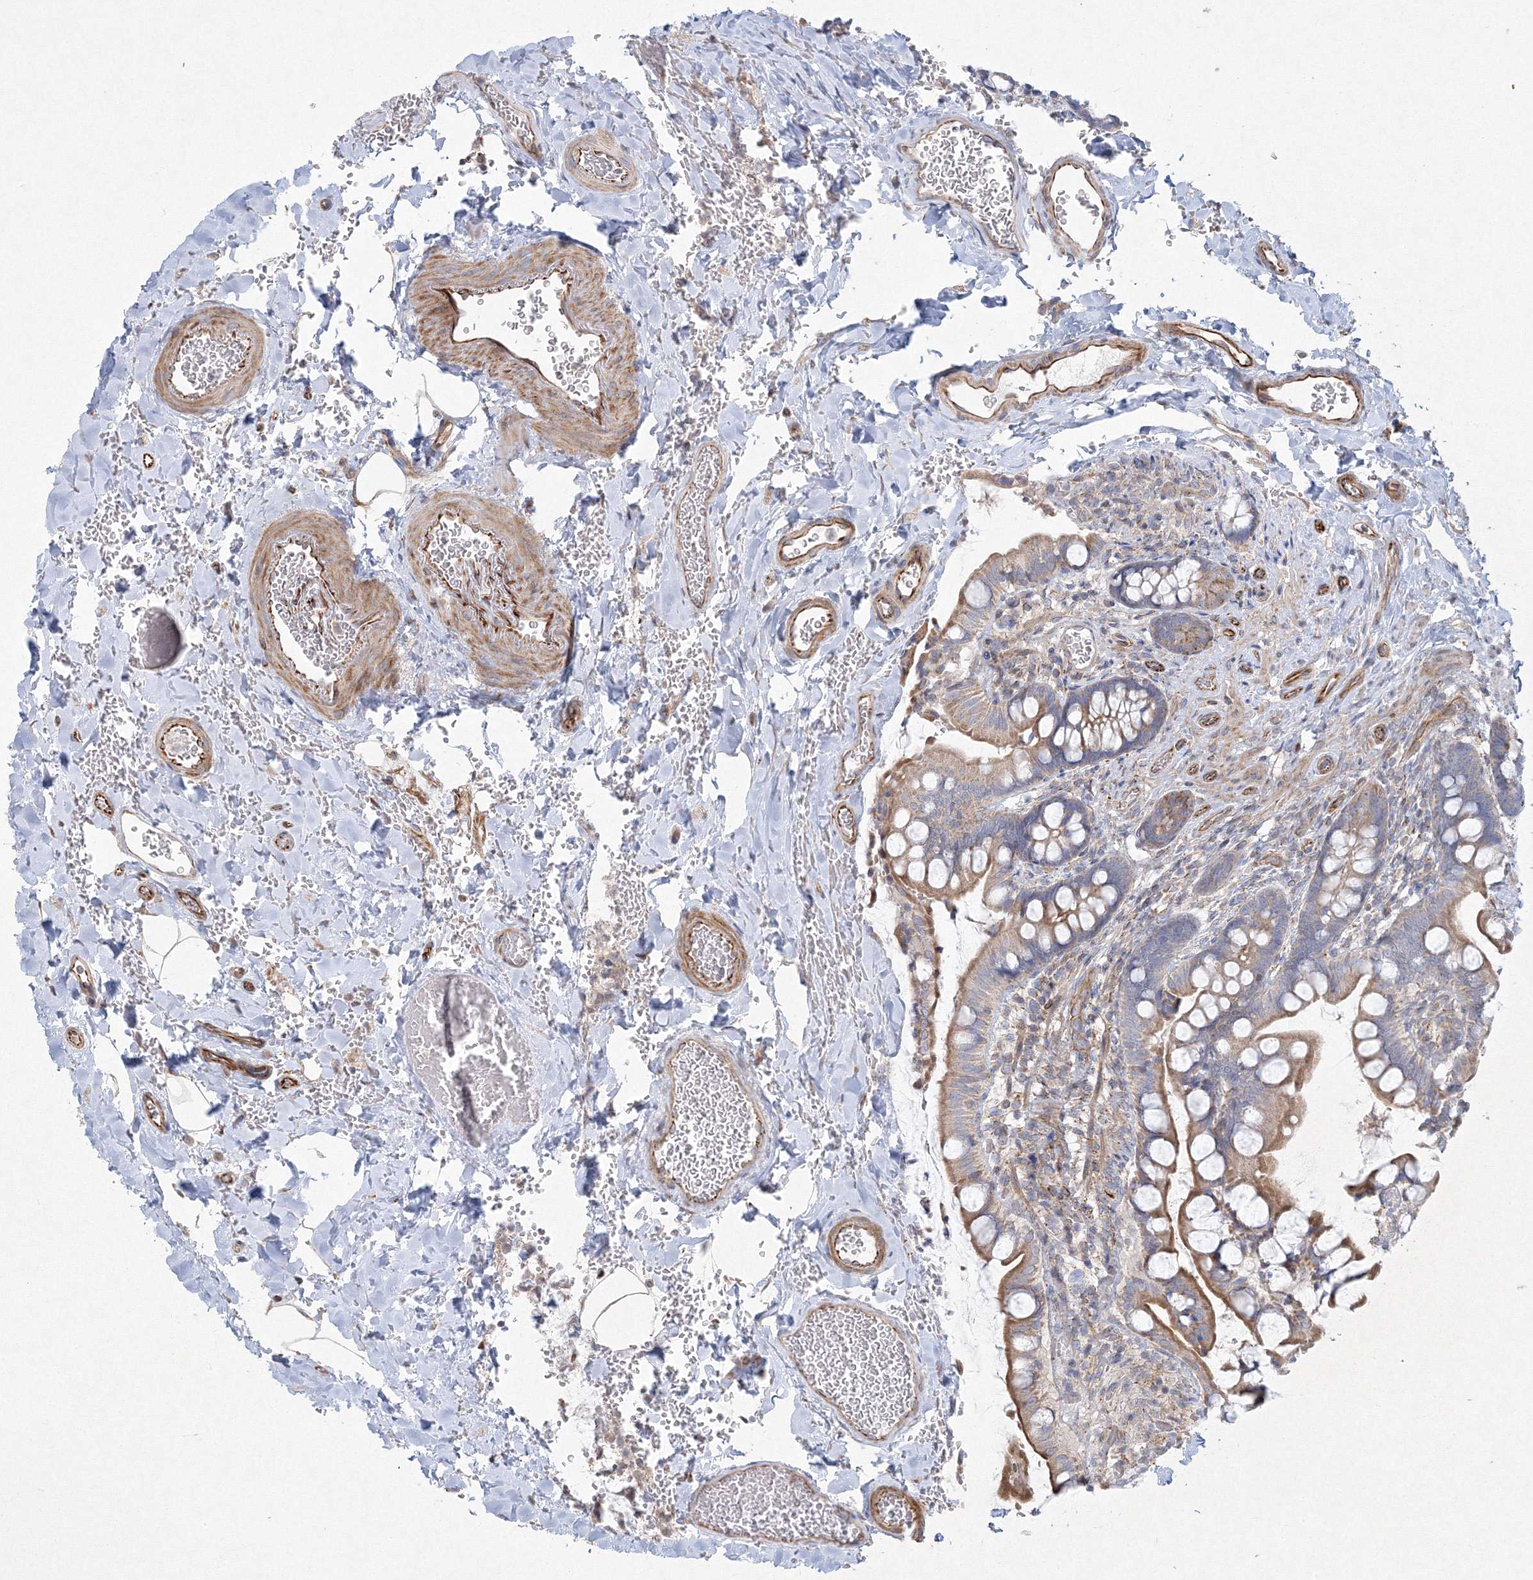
{"staining": {"intensity": "strong", "quantity": "25%-75%", "location": "cytoplasmic/membranous"}, "tissue": "small intestine", "cell_type": "Glandular cells", "image_type": "normal", "snomed": [{"axis": "morphology", "description": "Normal tissue, NOS"}, {"axis": "topography", "description": "Small intestine"}], "caption": "Immunohistochemistry micrograph of benign small intestine: small intestine stained using IHC demonstrates high levels of strong protein expression localized specifically in the cytoplasmic/membranous of glandular cells, appearing as a cytoplasmic/membranous brown color.", "gene": "WDR49", "patient": {"sex": "male", "age": 52}}